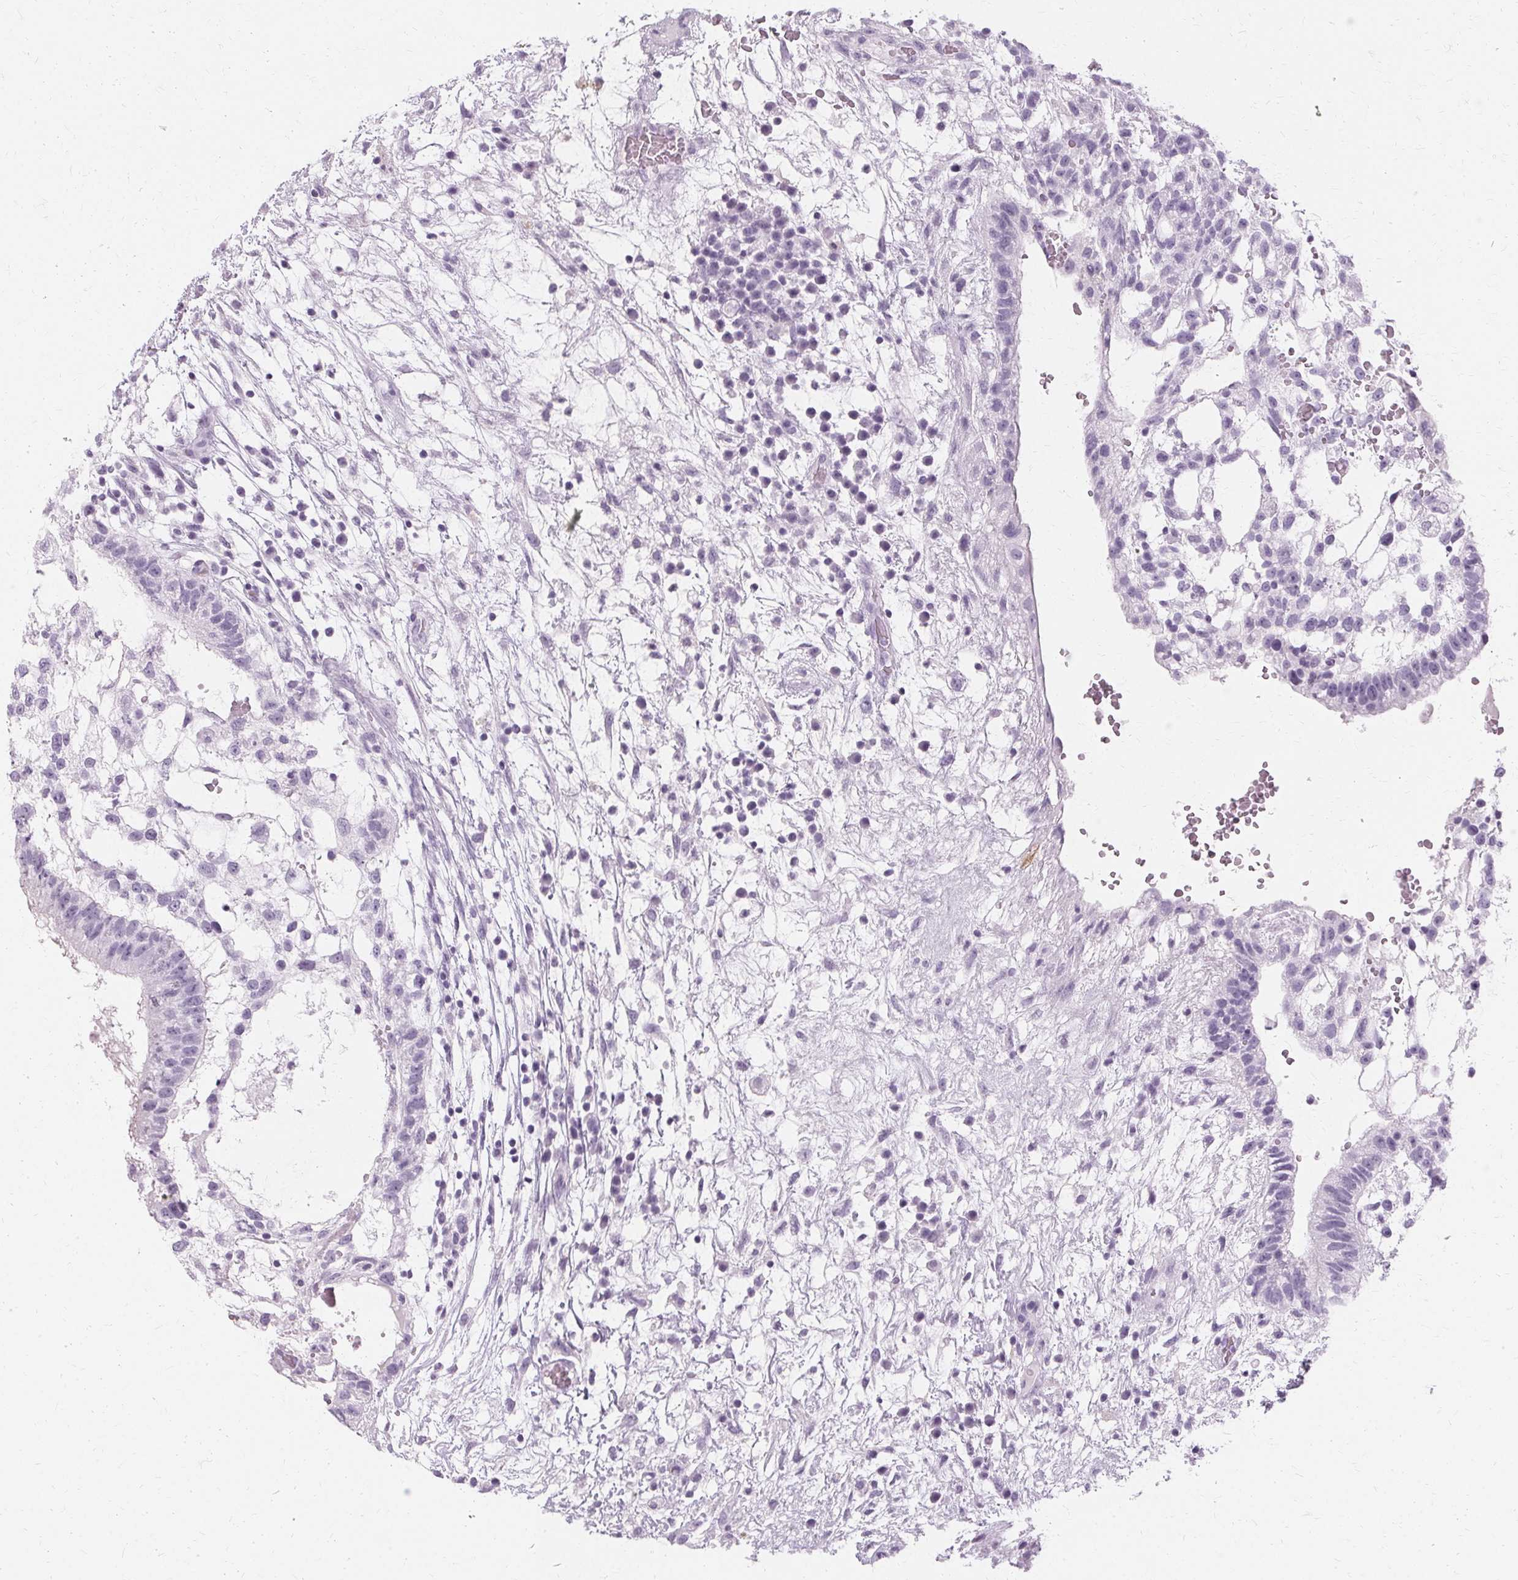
{"staining": {"intensity": "negative", "quantity": "none", "location": "none"}, "tissue": "testis cancer", "cell_type": "Tumor cells", "image_type": "cancer", "snomed": [{"axis": "morphology", "description": "Normal tissue, NOS"}, {"axis": "morphology", "description": "Carcinoma, Embryonal, NOS"}, {"axis": "topography", "description": "Testis"}], "caption": "This is a photomicrograph of IHC staining of testis cancer (embryonal carcinoma), which shows no staining in tumor cells.", "gene": "KRT6C", "patient": {"sex": "male", "age": 32}}